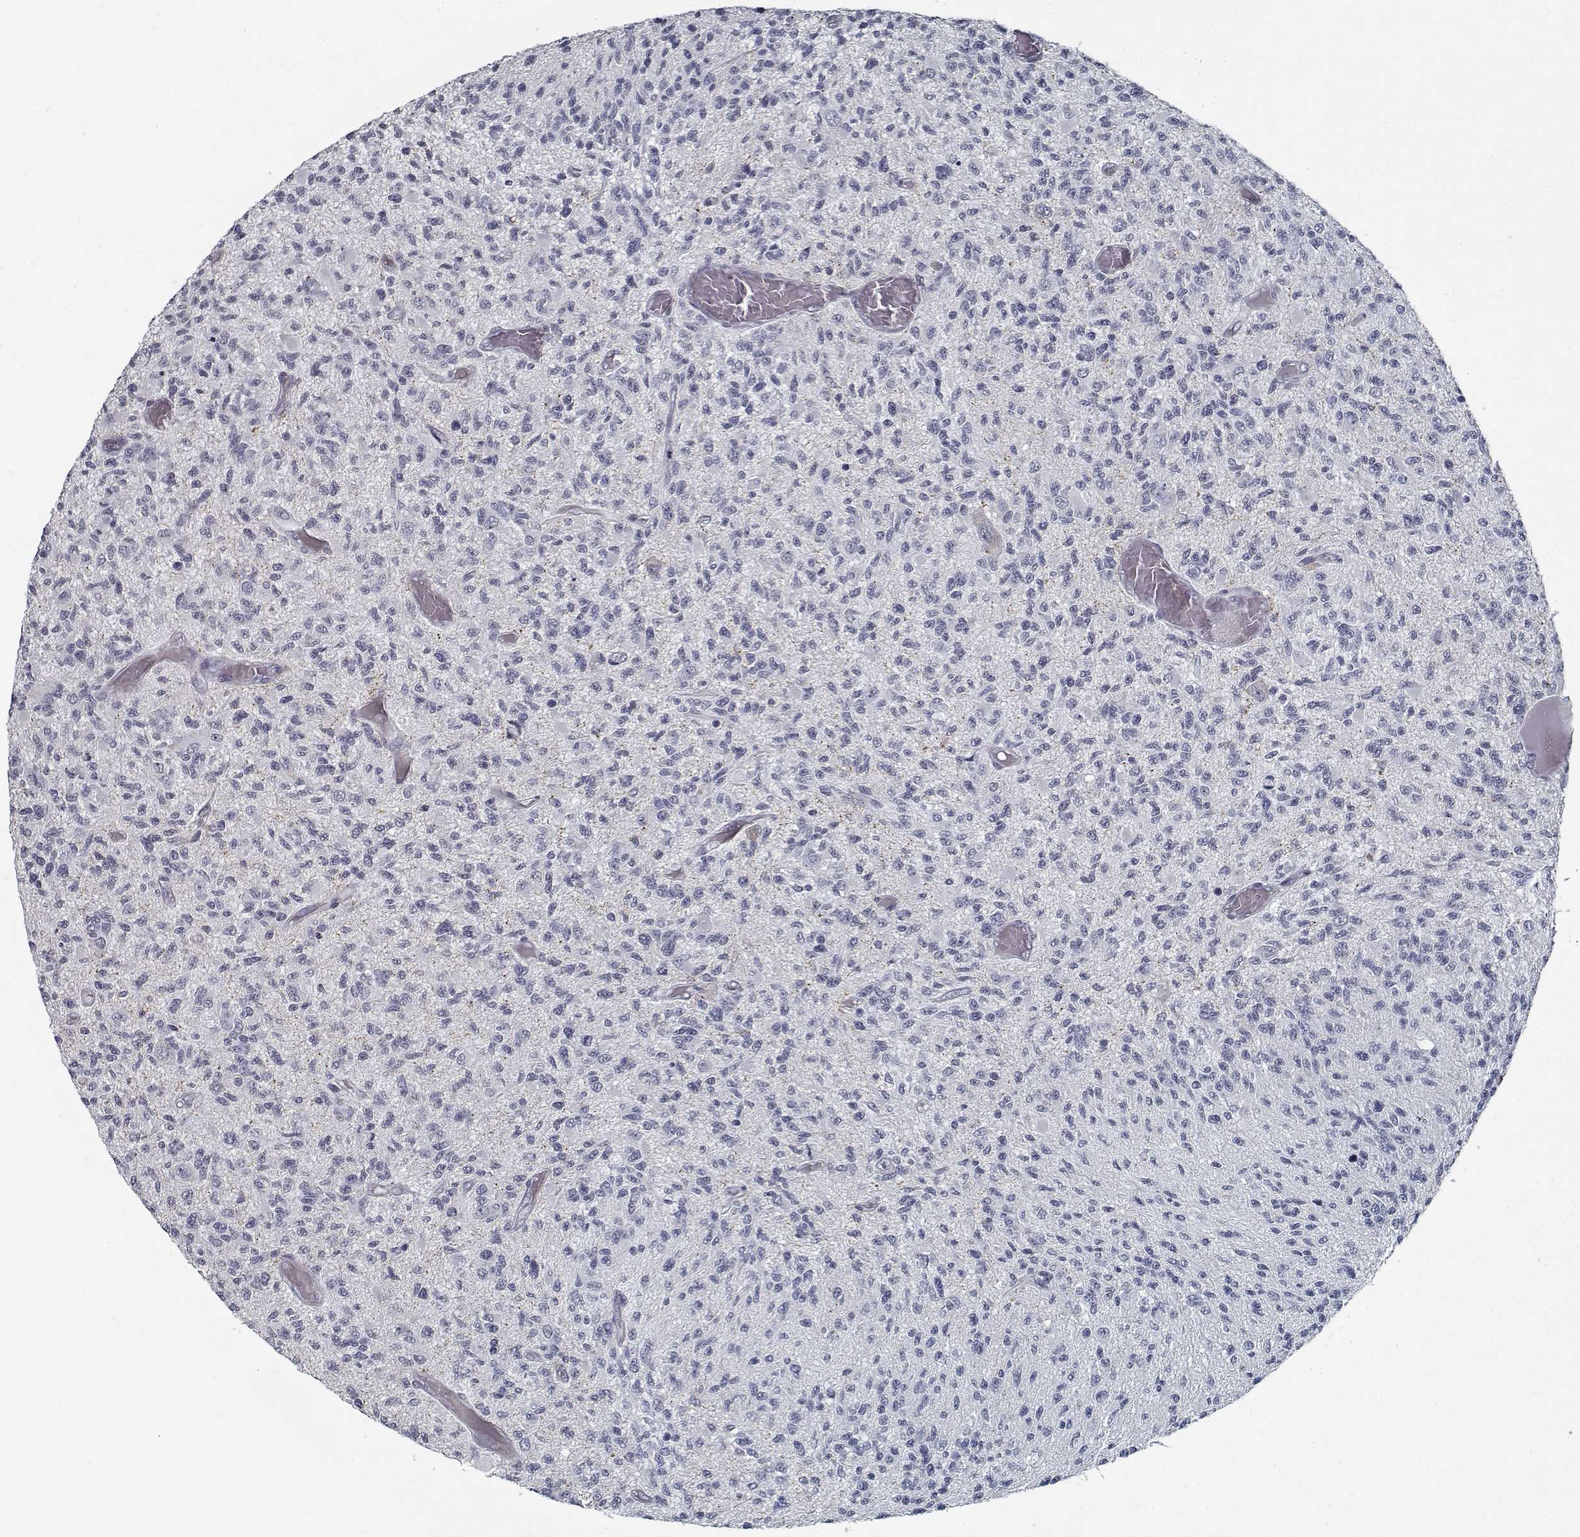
{"staining": {"intensity": "negative", "quantity": "none", "location": "none"}, "tissue": "glioma", "cell_type": "Tumor cells", "image_type": "cancer", "snomed": [{"axis": "morphology", "description": "Glioma, malignant, High grade"}, {"axis": "topography", "description": "Brain"}], "caption": "A histopathology image of human malignant high-grade glioma is negative for staining in tumor cells. Brightfield microscopy of immunohistochemistry stained with DAB (brown) and hematoxylin (blue), captured at high magnification.", "gene": "GAD2", "patient": {"sex": "female", "age": 63}}